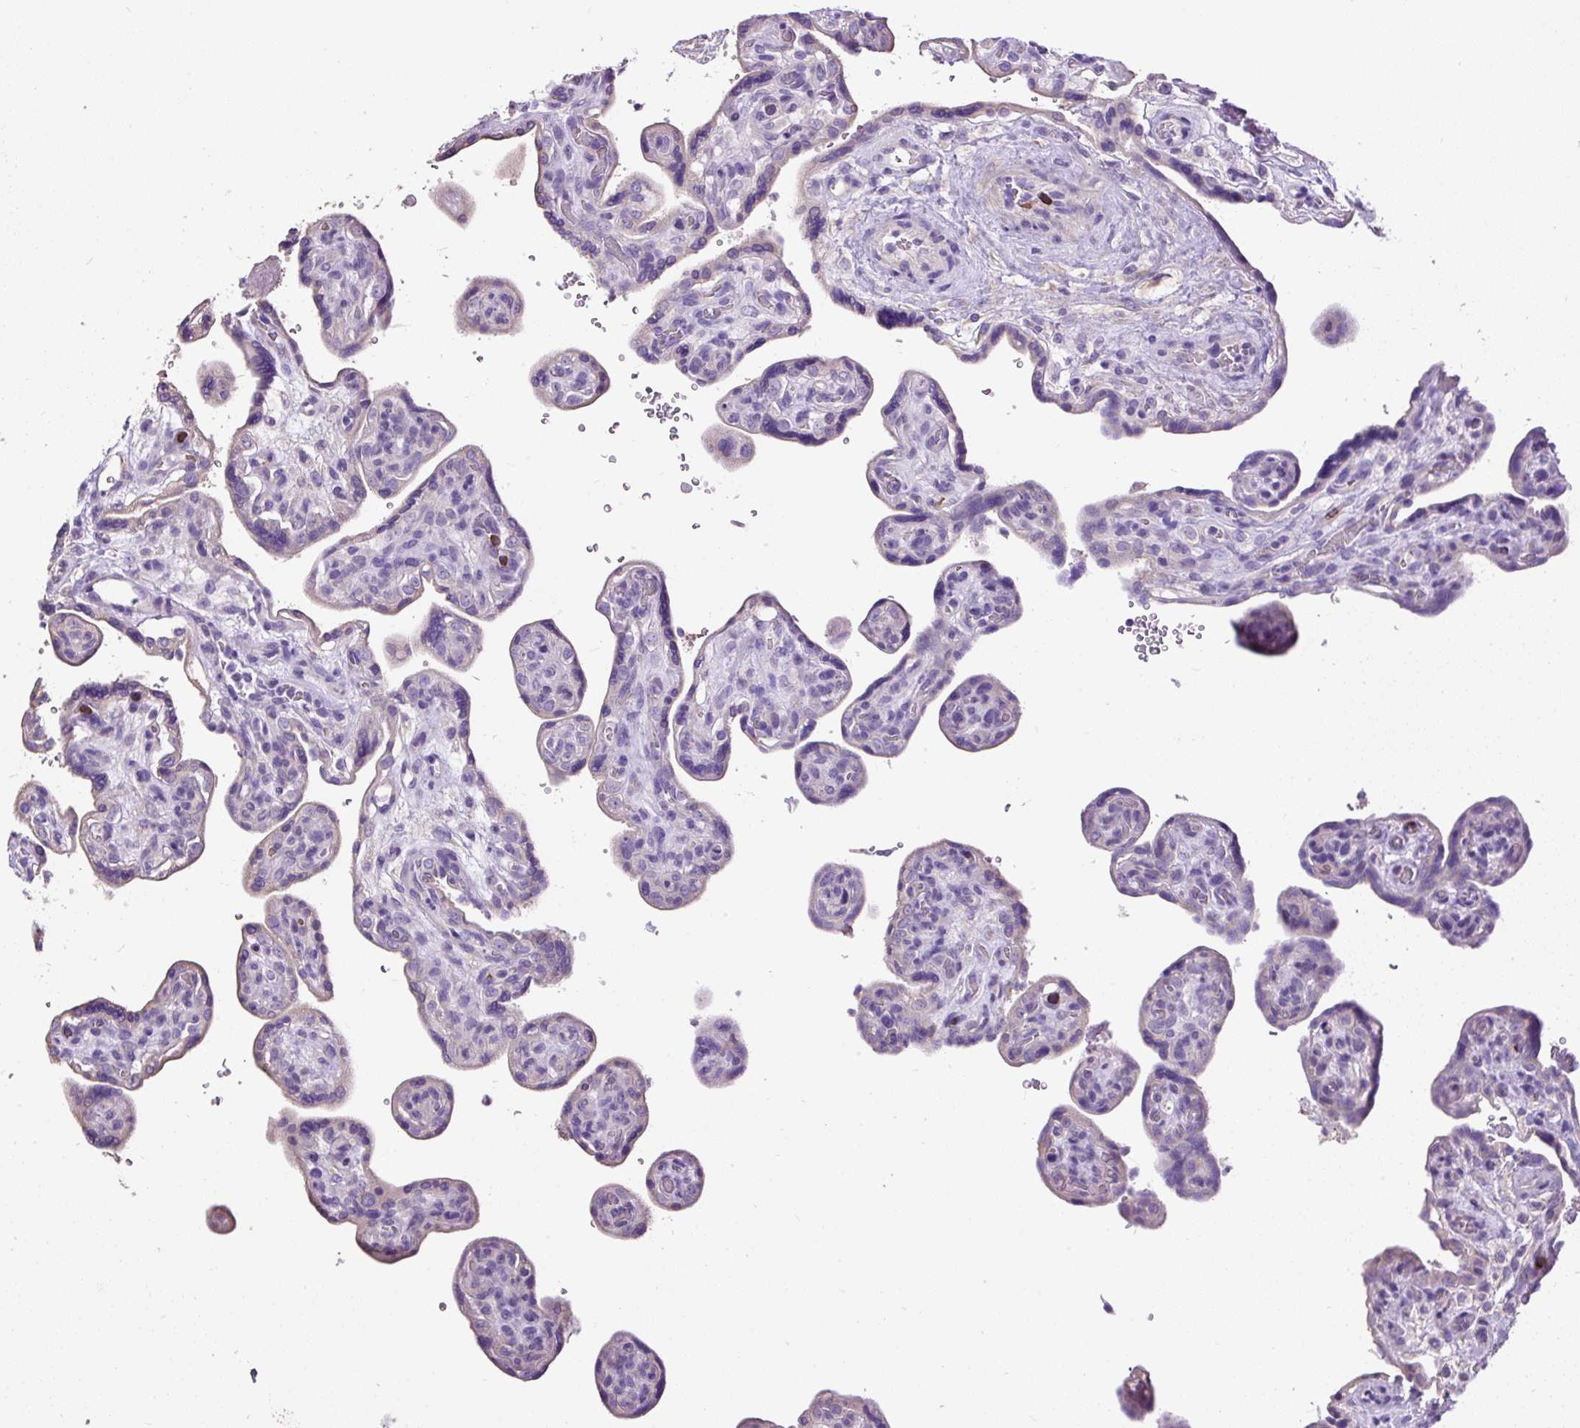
{"staining": {"intensity": "weak", "quantity": "<25%", "location": "cytoplasmic/membranous"}, "tissue": "placenta", "cell_type": "Decidual cells", "image_type": "normal", "snomed": [{"axis": "morphology", "description": "Normal tissue, NOS"}, {"axis": "topography", "description": "Placenta"}], "caption": "Immunohistochemical staining of benign placenta displays no significant positivity in decidual cells.", "gene": "PDIA2", "patient": {"sex": "female", "age": 39}}